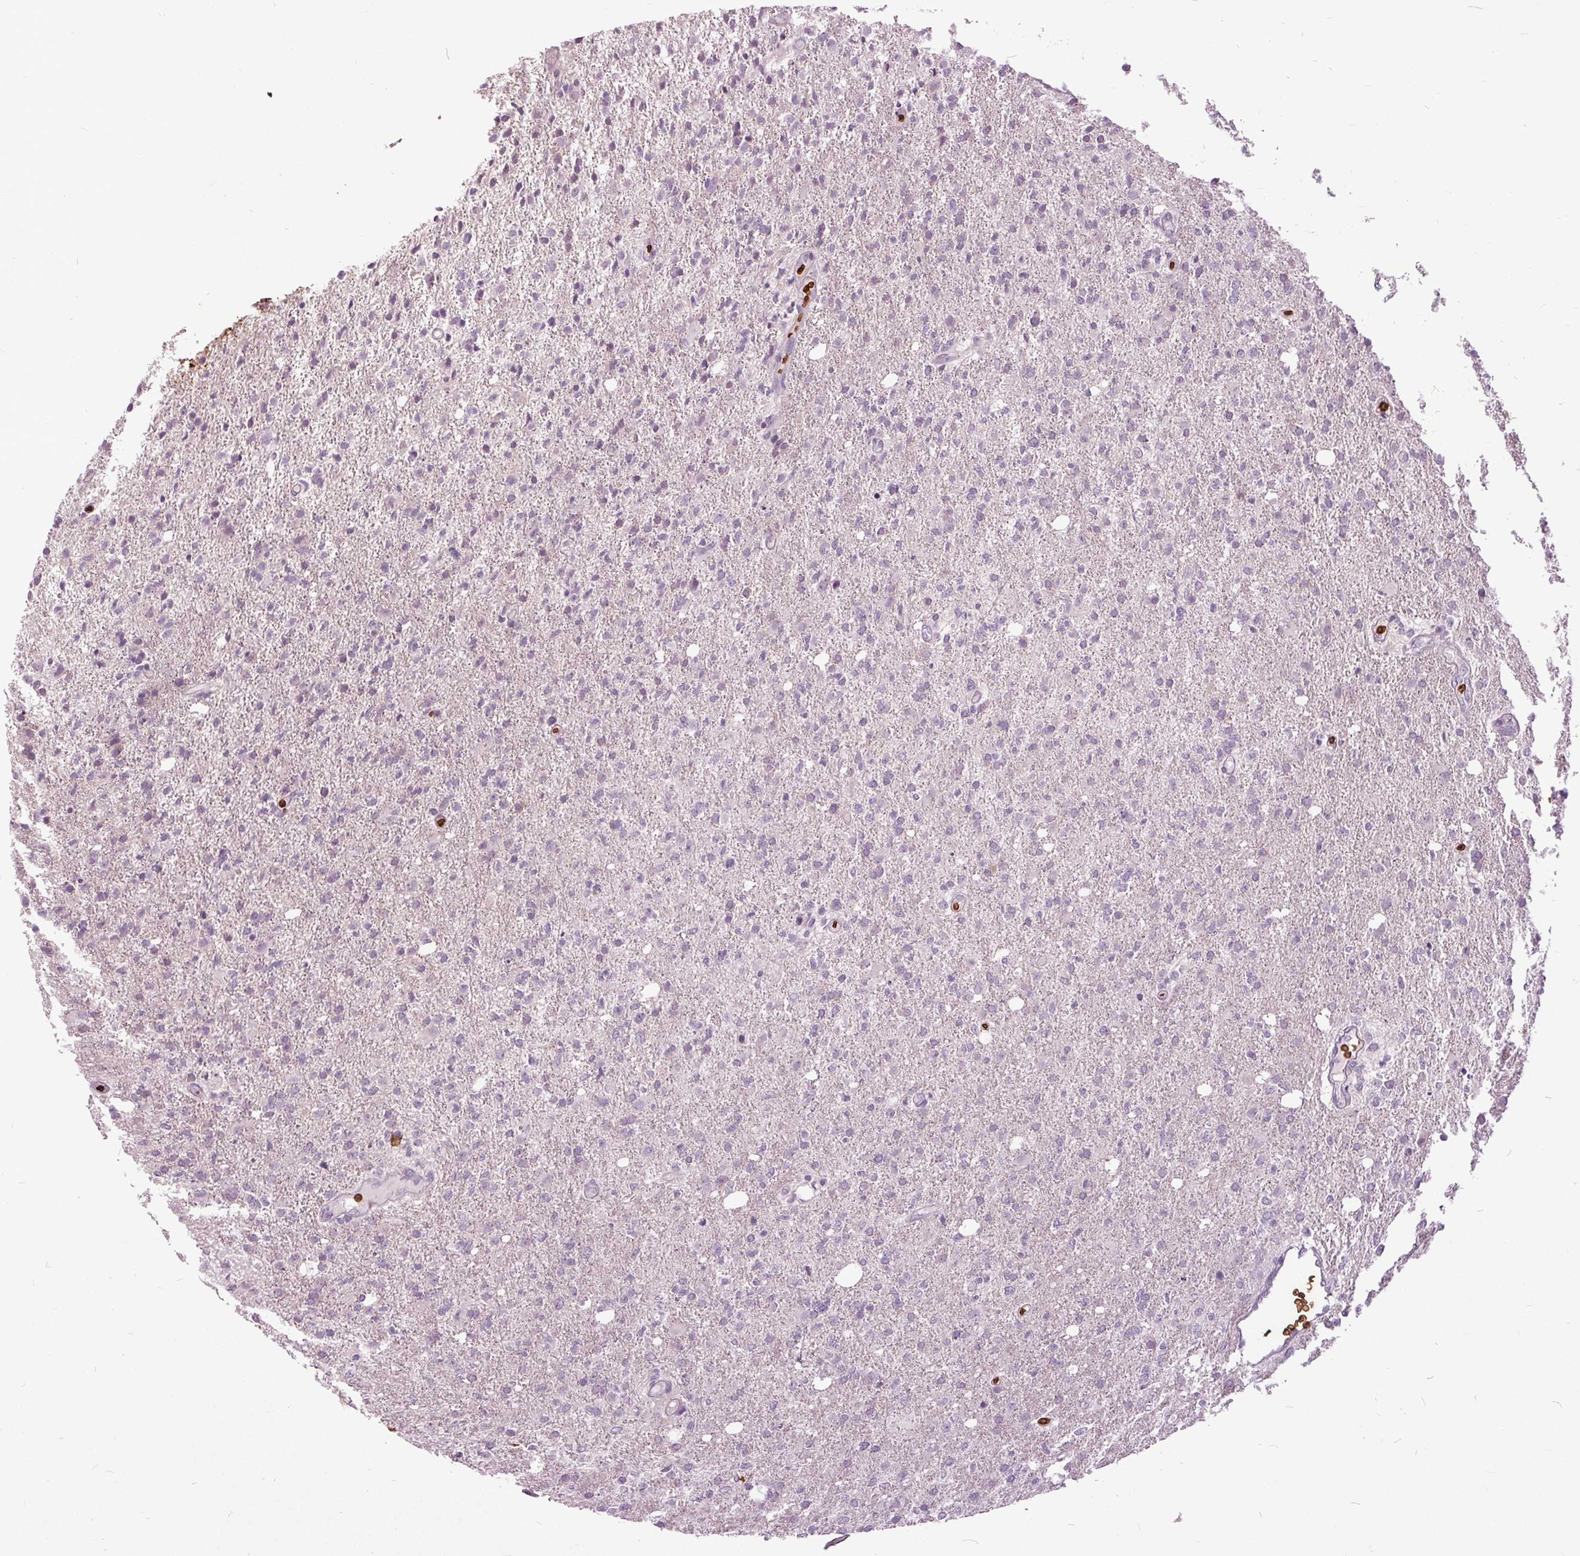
{"staining": {"intensity": "negative", "quantity": "none", "location": "none"}, "tissue": "glioma", "cell_type": "Tumor cells", "image_type": "cancer", "snomed": [{"axis": "morphology", "description": "Glioma, malignant, High grade"}, {"axis": "topography", "description": "Cerebral cortex"}], "caption": "Tumor cells show no significant protein positivity in high-grade glioma (malignant).", "gene": "SLC4A1", "patient": {"sex": "male", "age": 70}}